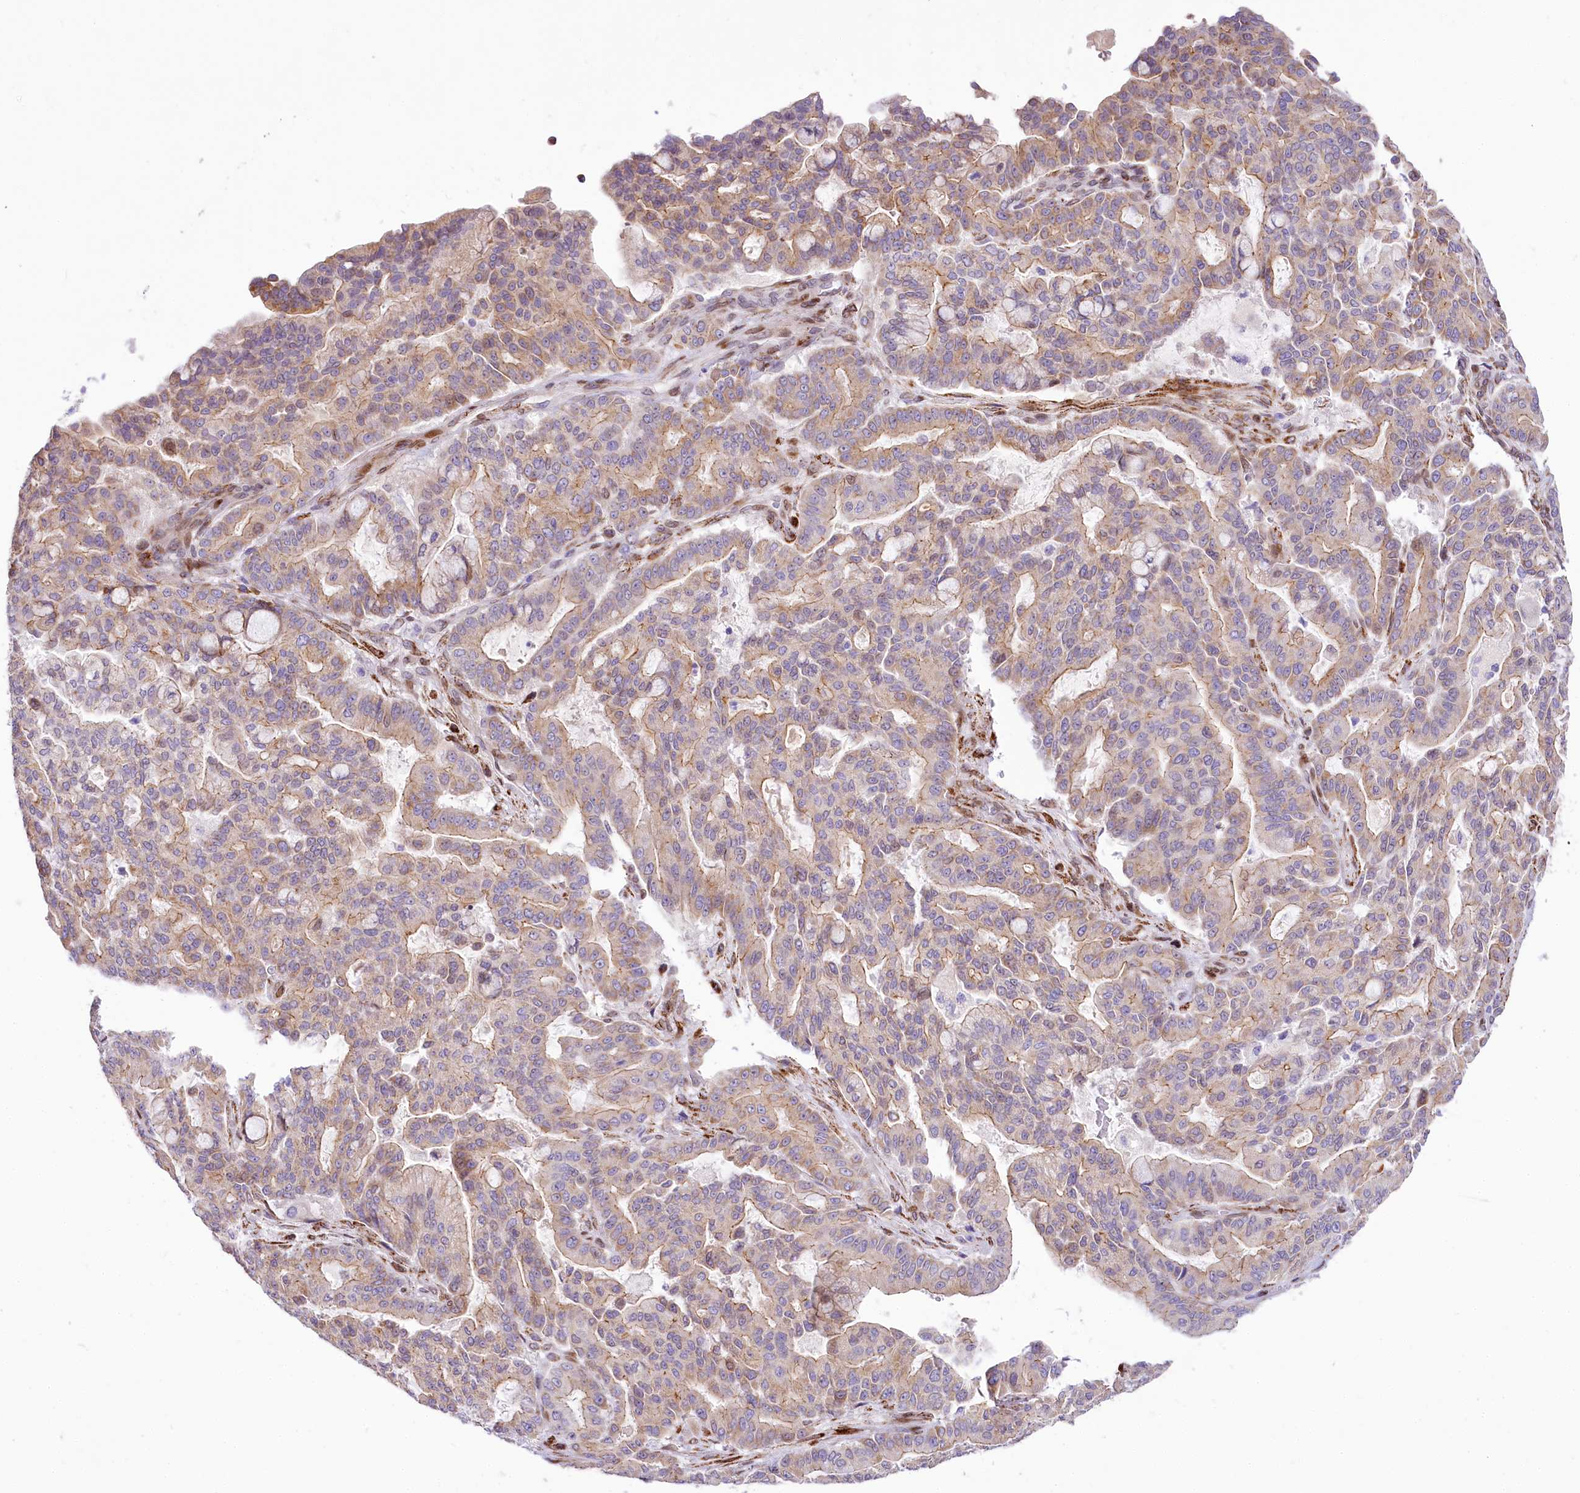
{"staining": {"intensity": "moderate", "quantity": ">75%", "location": "cytoplasmic/membranous"}, "tissue": "pancreatic cancer", "cell_type": "Tumor cells", "image_type": "cancer", "snomed": [{"axis": "morphology", "description": "Adenocarcinoma, NOS"}, {"axis": "topography", "description": "Pancreas"}], "caption": "Protein staining reveals moderate cytoplasmic/membranous expression in approximately >75% of tumor cells in pancreatic cancer.", "gene": "PPIP5K2", "patient": {"sex": "male", "age": 63}}